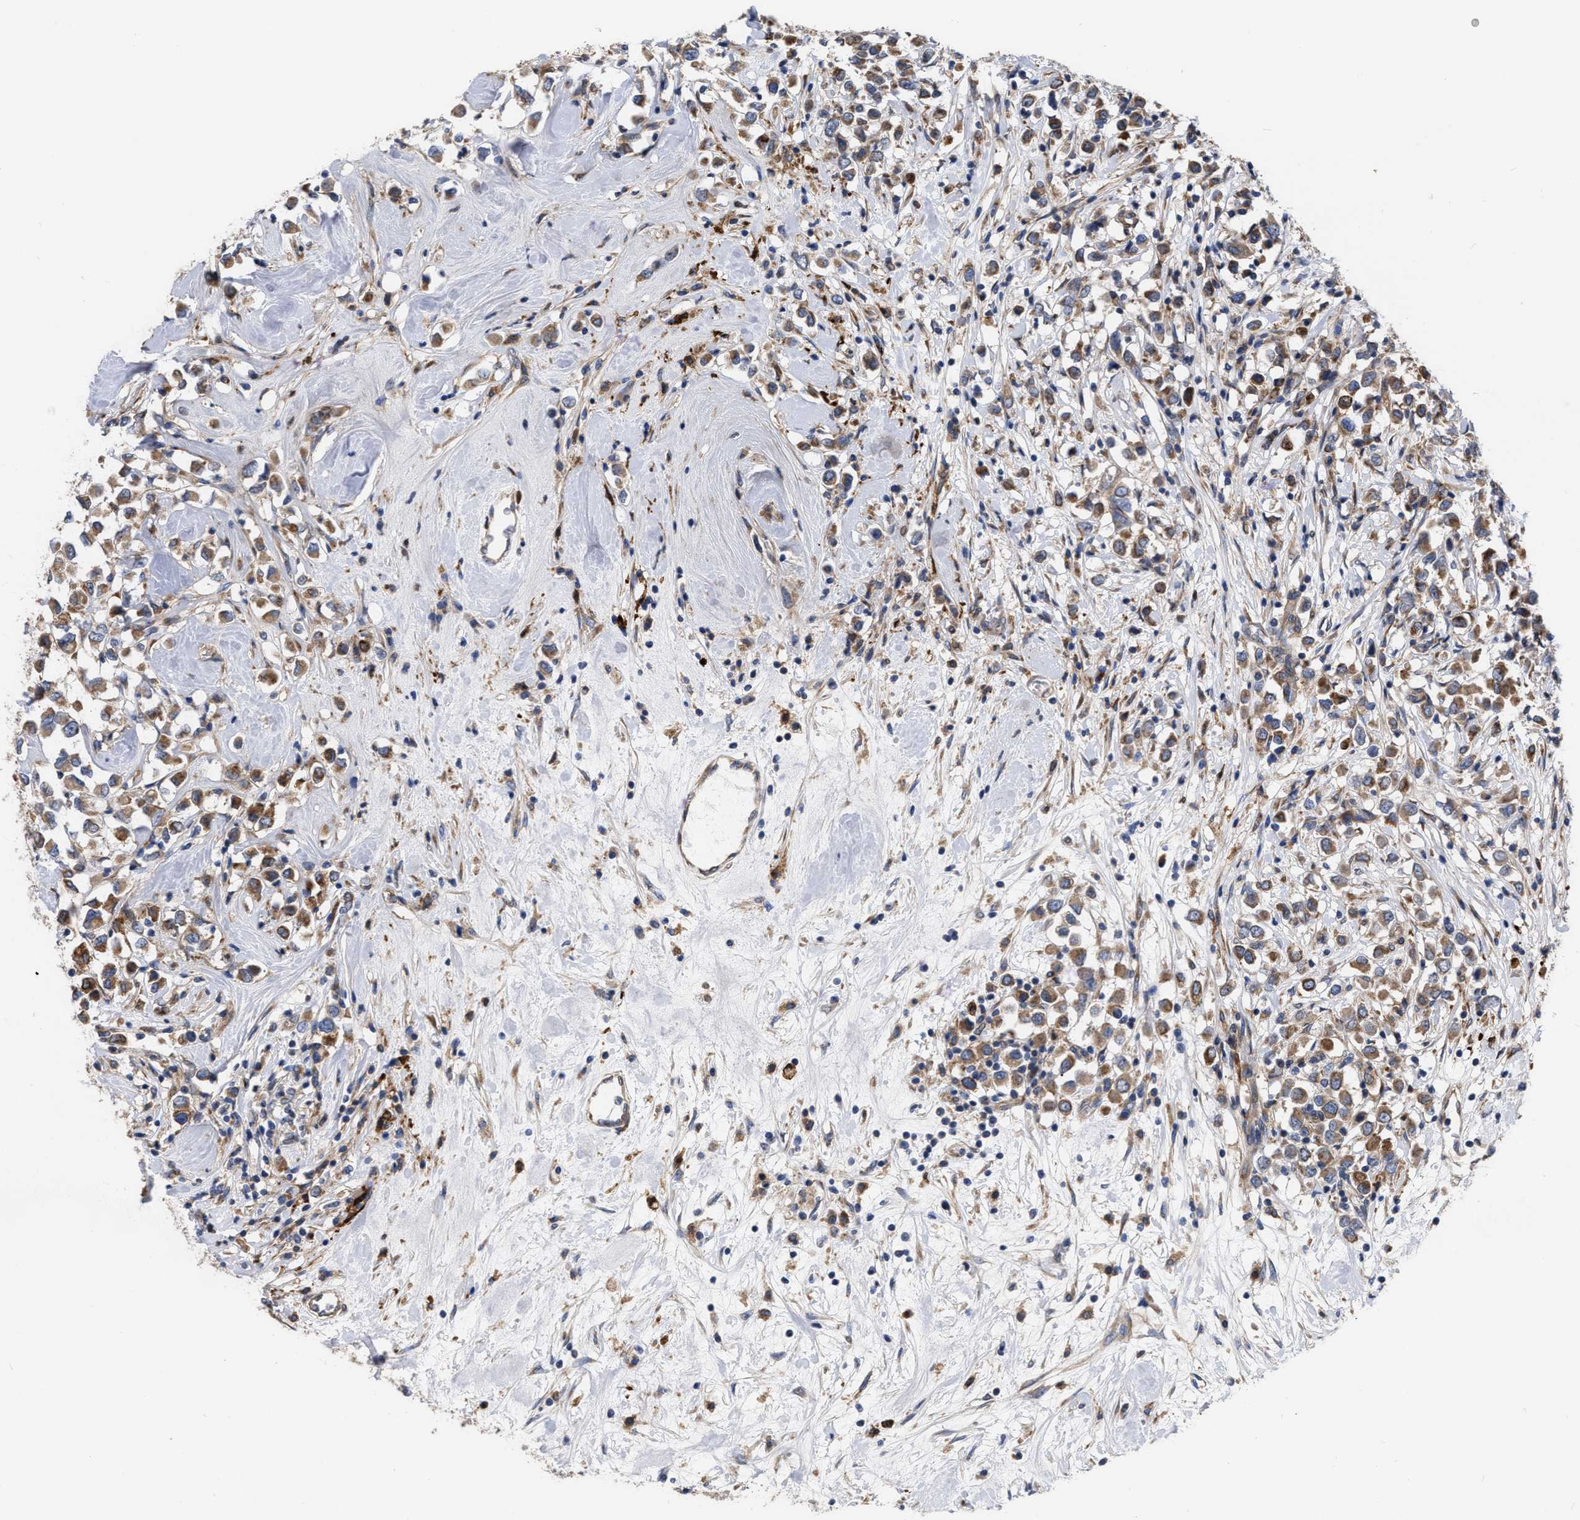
{"staining": {"intensity": "moderate", "quantity": ">75%", "location": "cytoplasmic/membranous"}, "tissue": "breast cancer", "cell_type": "Tumor cells", "image_type": "cancer", "snomed": [{"axis": "morphology", "description": "Duct carcinoma"}, {"axis": "topography", "description": "Breast"}], "caption": "A high-resolution micrograph shows IHC staining of breast cancer, which reveals moderate cytoplasmic/membranous positivity in about >75% of tumor cells.", "gene": "MLST8", "patient": {"sex": "female", "age": 61}}